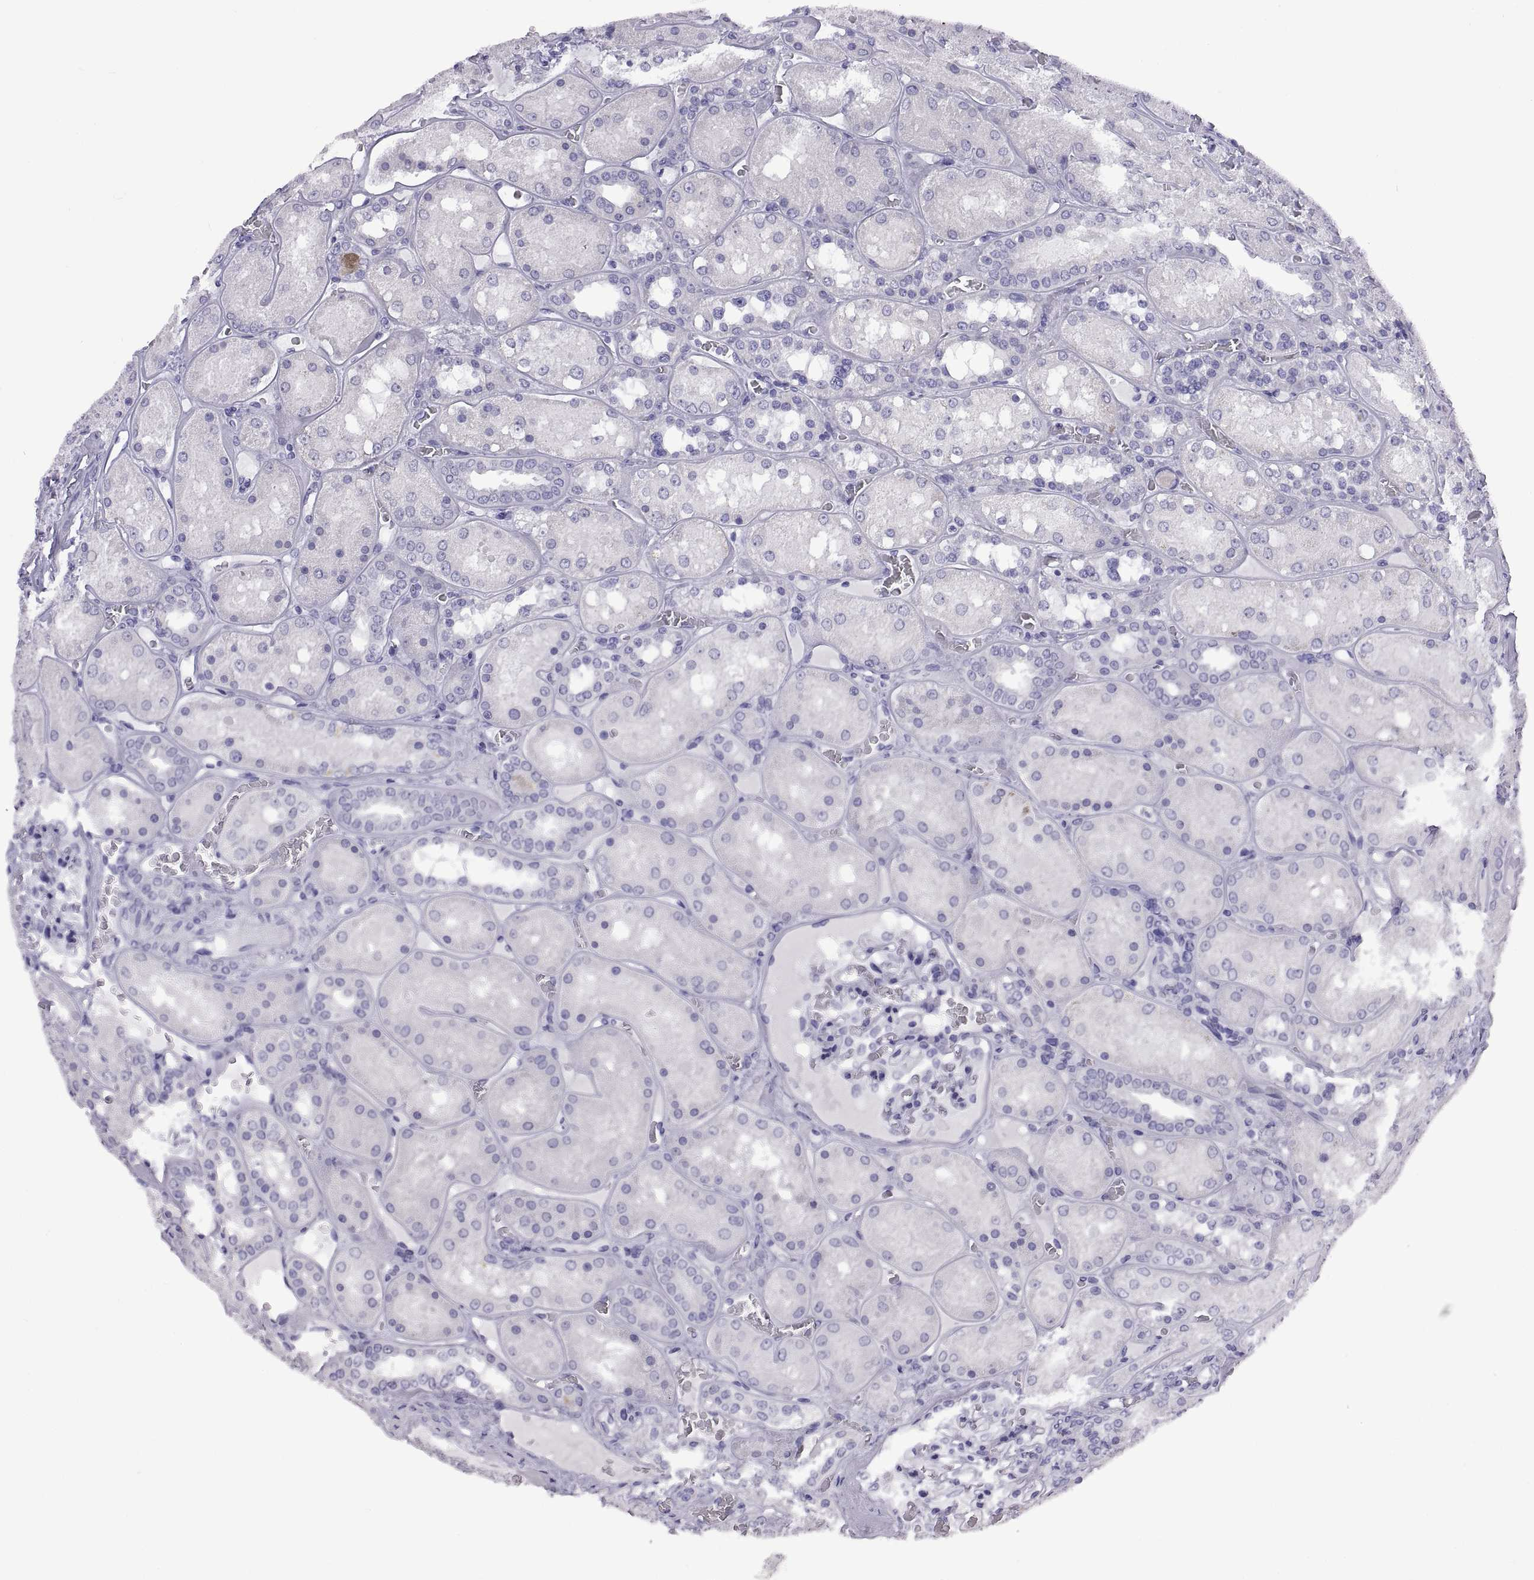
{"staining": {"intensity": "negative", "quantity": "none", "location": "none"}, "tissue": "kidney", "cell_type": "Cells in glomeruli", "image_type": "normal", "snomed": [{"axis": "morphology", "description": "Normal tissue, NOS"}, {"axis": "topography", "description": "Kidney"}], "caption": "Cells in glomeruli are negative for brown protein staining in normal kidney. (Stains: DAB (3,3'-diaminobenzidine) immunohistochemistry (IHC) with hematoxylin counter stain, Microscopy: brightfield microscopy at high magnification).", "gene": "CRISP1", "patient": {"sex": "male", "age": 73}}